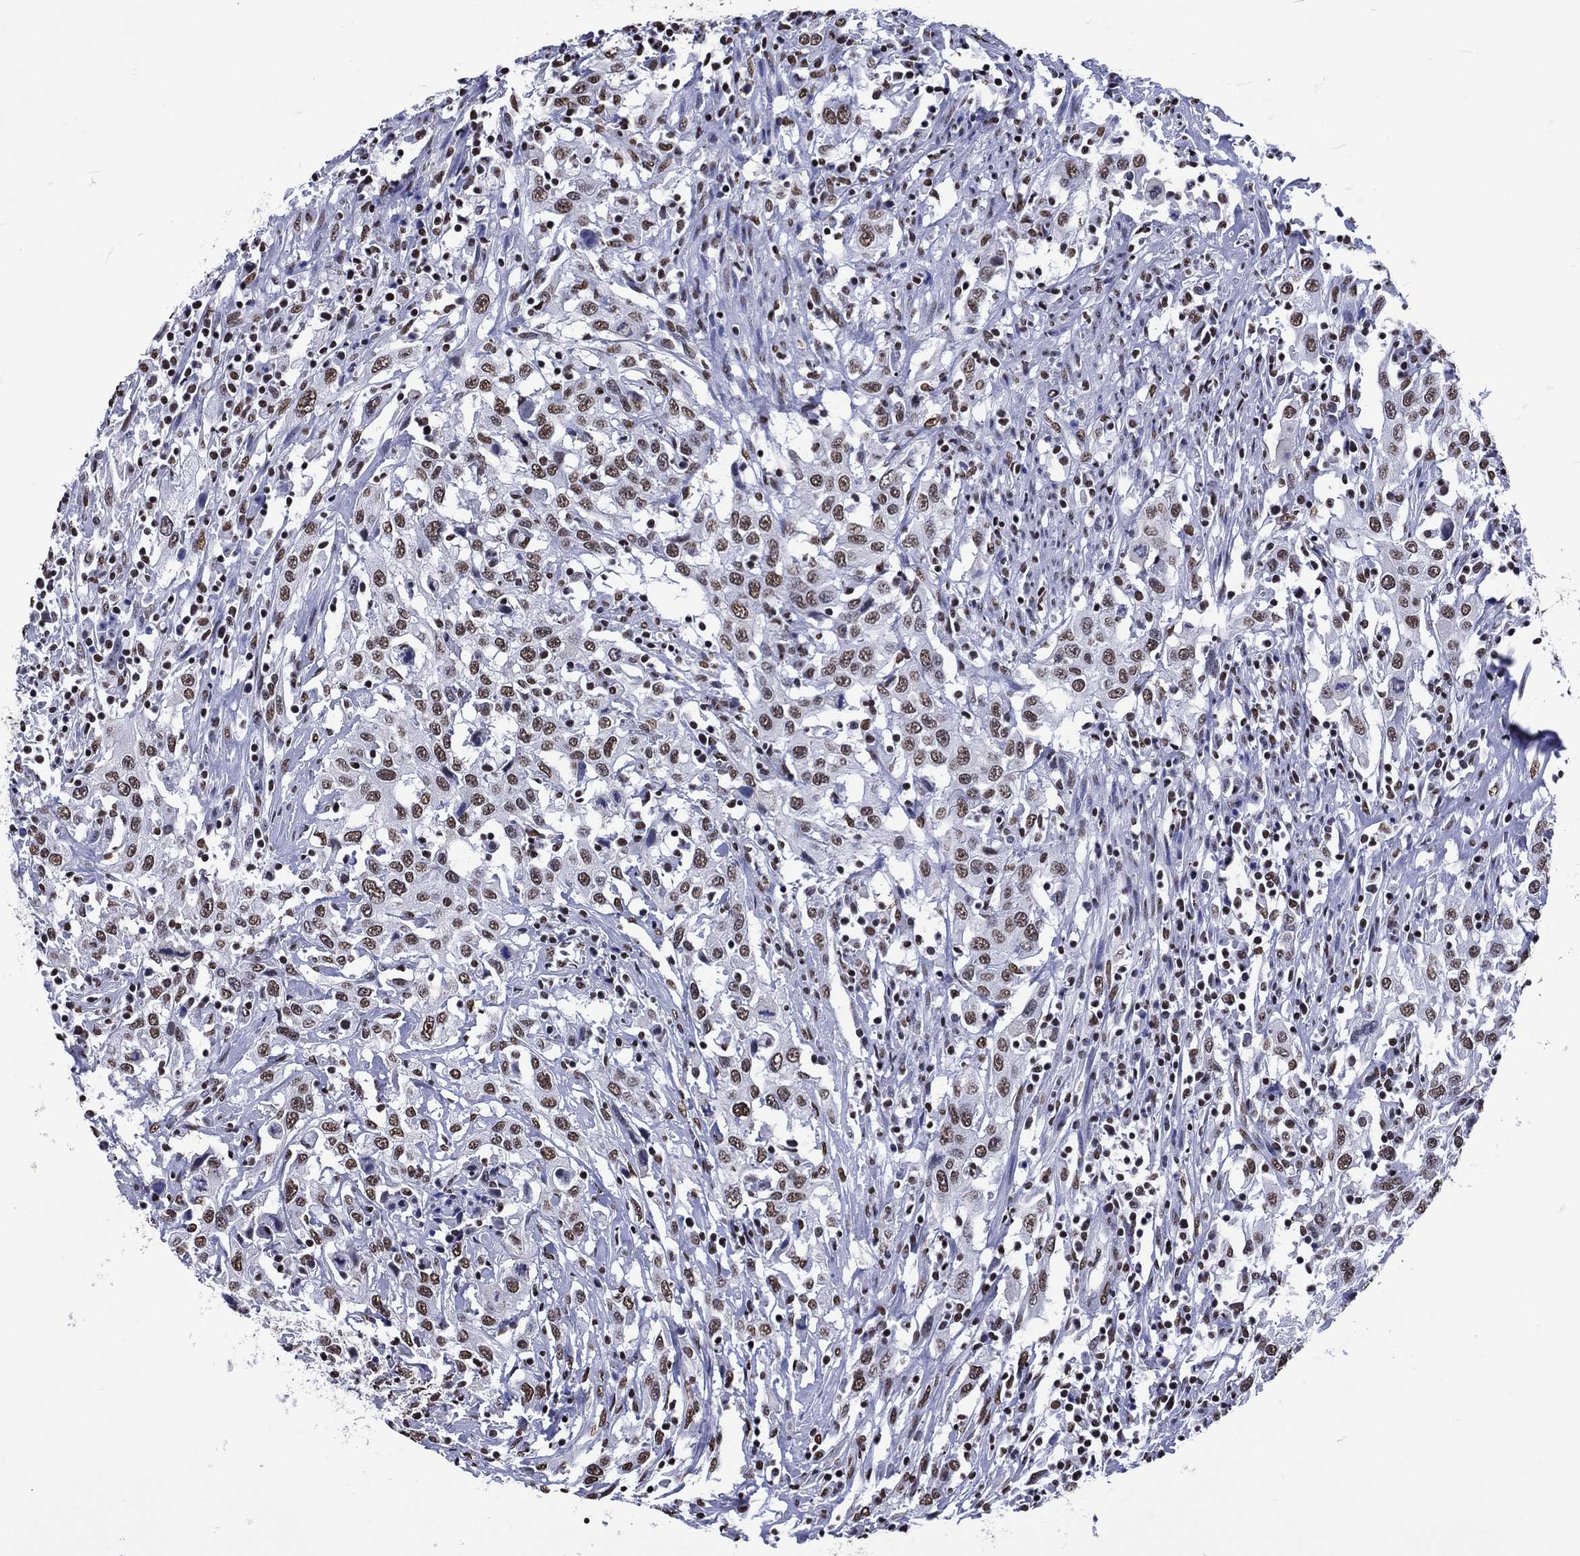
{"staining": {"intensity": "moderate", "quantity": ">75%", "location": "nuclear"}, "tissue": "urothelial cancer", "cell_type": "Tumor cells", "image_type": "cancer", "snomed": [{"axis": "morphology", "description": "Urothelial carcinoma, High grade"}, {"axis": "topography", "description": "Urinary bladder"}], "caption": "There is medium levels of moderate nuclear positivity in tumor cells of urothelial cancer, as demonstrated by immunohistochemical staining (brown color).", "gene": "RETREG2", "patient": {"sex": "male", "age": 61}}